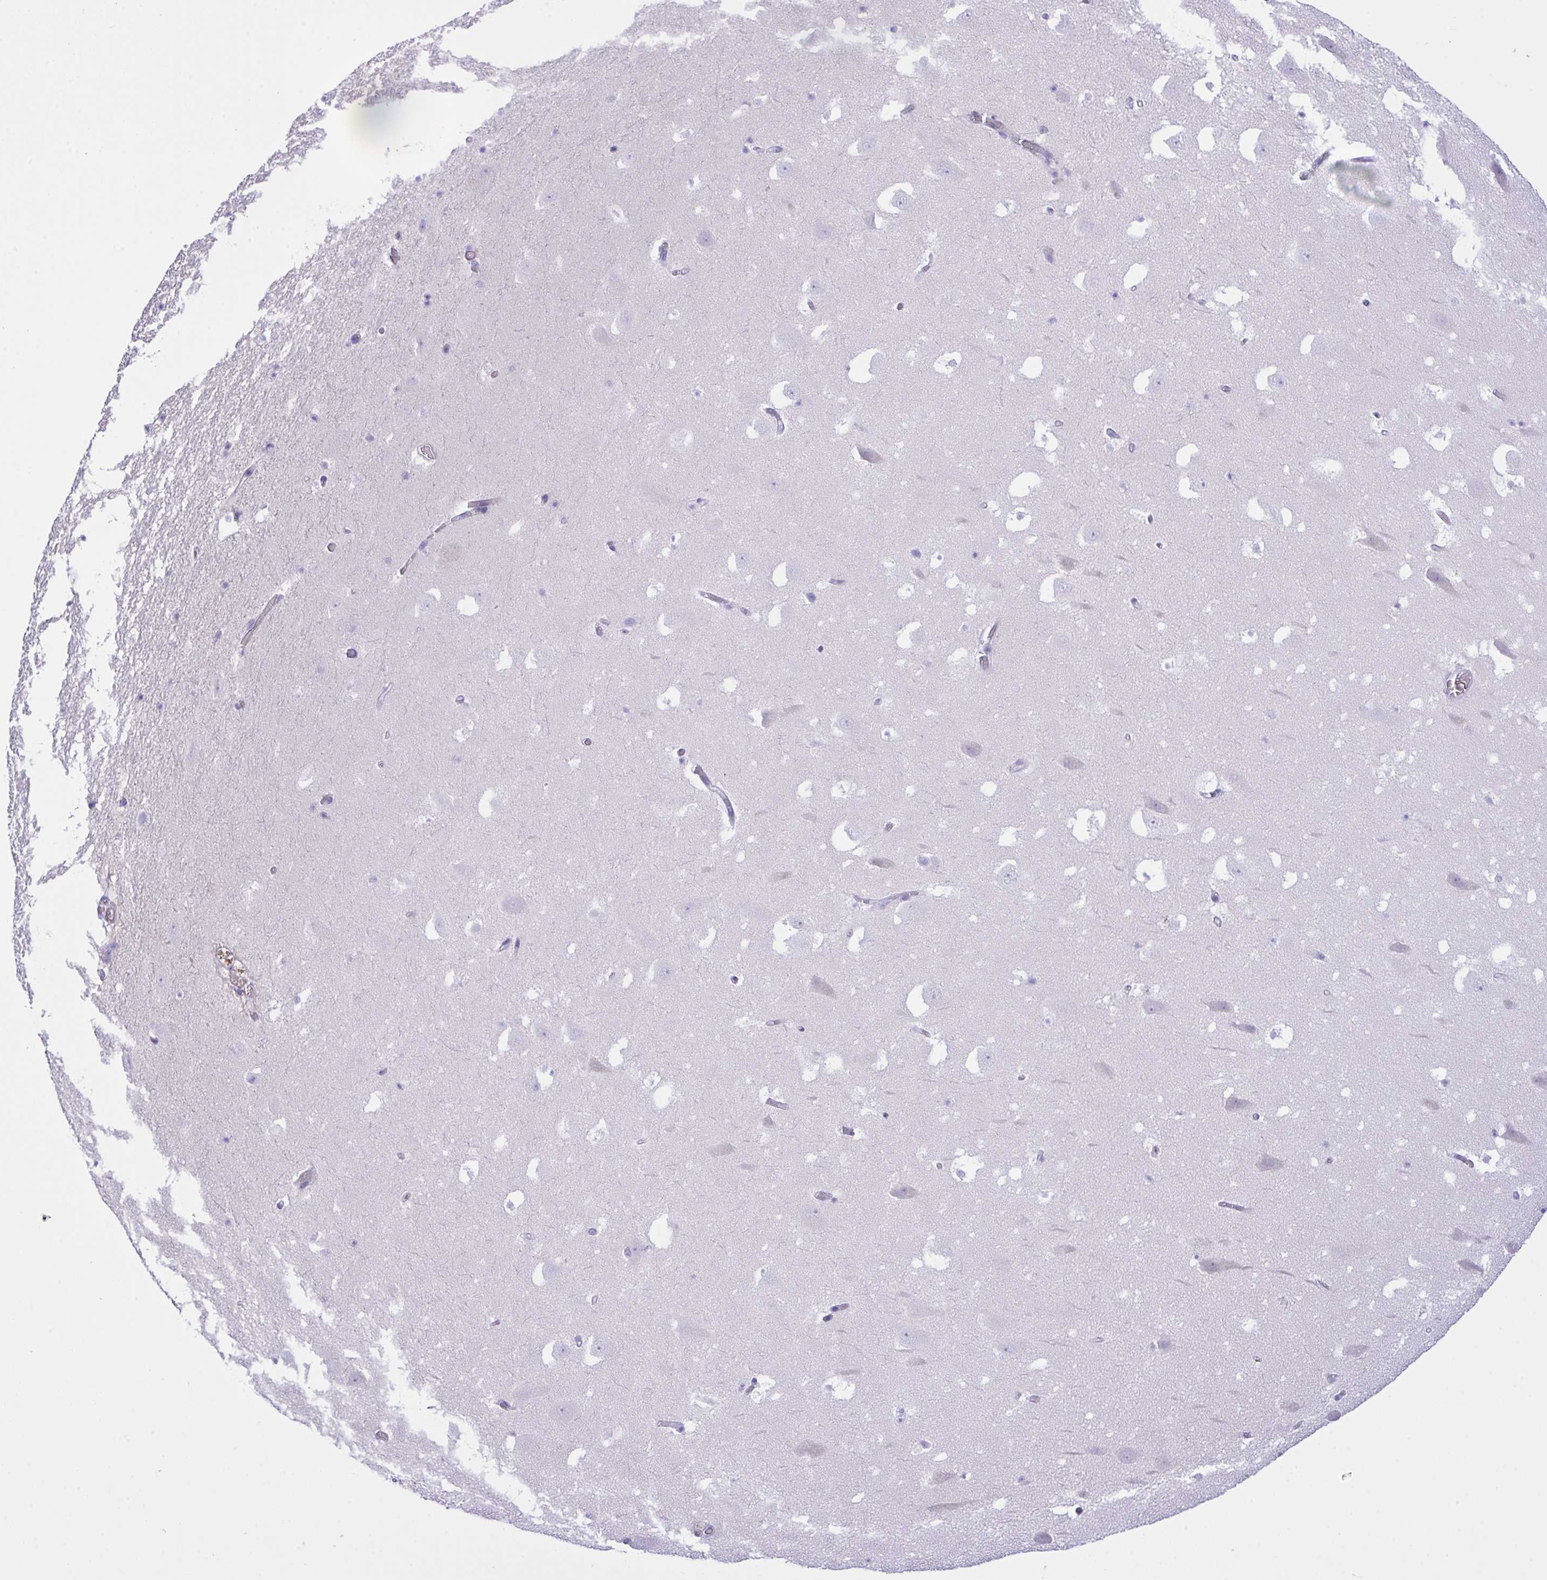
{"staining": {"intensity": "negative", "quantity": "none", "location": "none"}, "tissue": "hippocampus", "cell_type": "Glial cells", "image_type": "normal", "snomed": [{"axis": "morphology", "description": "Normal tissue, NOS"}, {"axis": "topography", "description": "Hippocampus"}], "caption": "The immunohistochemistry photomicrograph has no significant staining in glial cells of hippocampus. The staining is performed using DAB brown chromogen with nuclei counter-stained in using hematoxylin.", "gene": "ZNF221", "patient": {"sex": "female", "age": 42}}